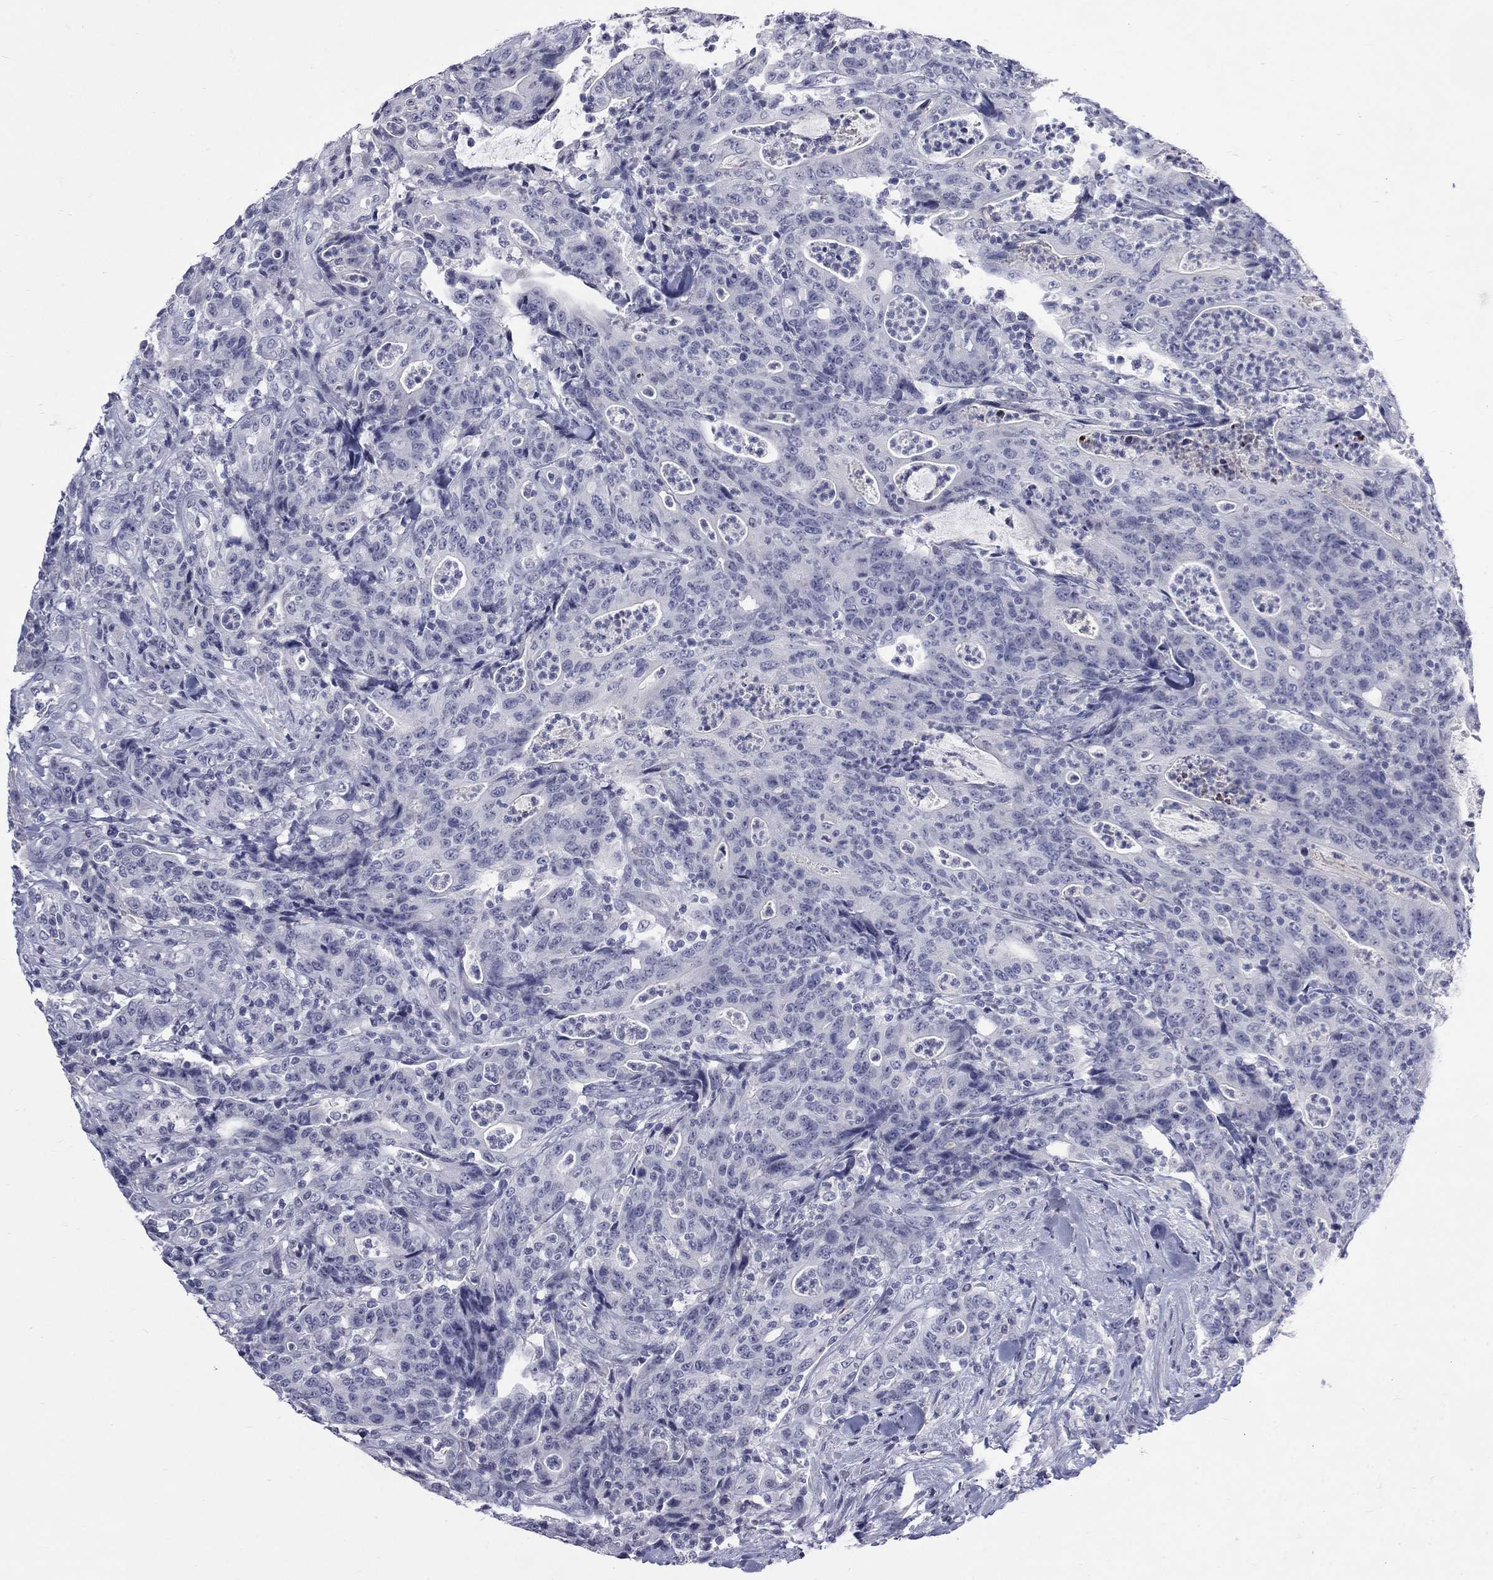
{"staining": {"intensity": "negative", "quantity": "none", "location": "none"}, "tissue": "colorectal cancer", "cell_type": "Tumor cells", "image_type": "cancer", "snomed": [{"axis": "morphology", "description": "Adenocarcinoma, NOS"}, {"axis": "topography", "description": "Colon"}], "caption": "Adenocarcinoma (colorectal) was stained to show a protein in brown. There is no significant staining in tumor cells. (DAB immunohistochemistry (IHC) with hematoxylin counter stain).", "gene": "CTNND2", "patient": {"sex": "male", "age": 70}}